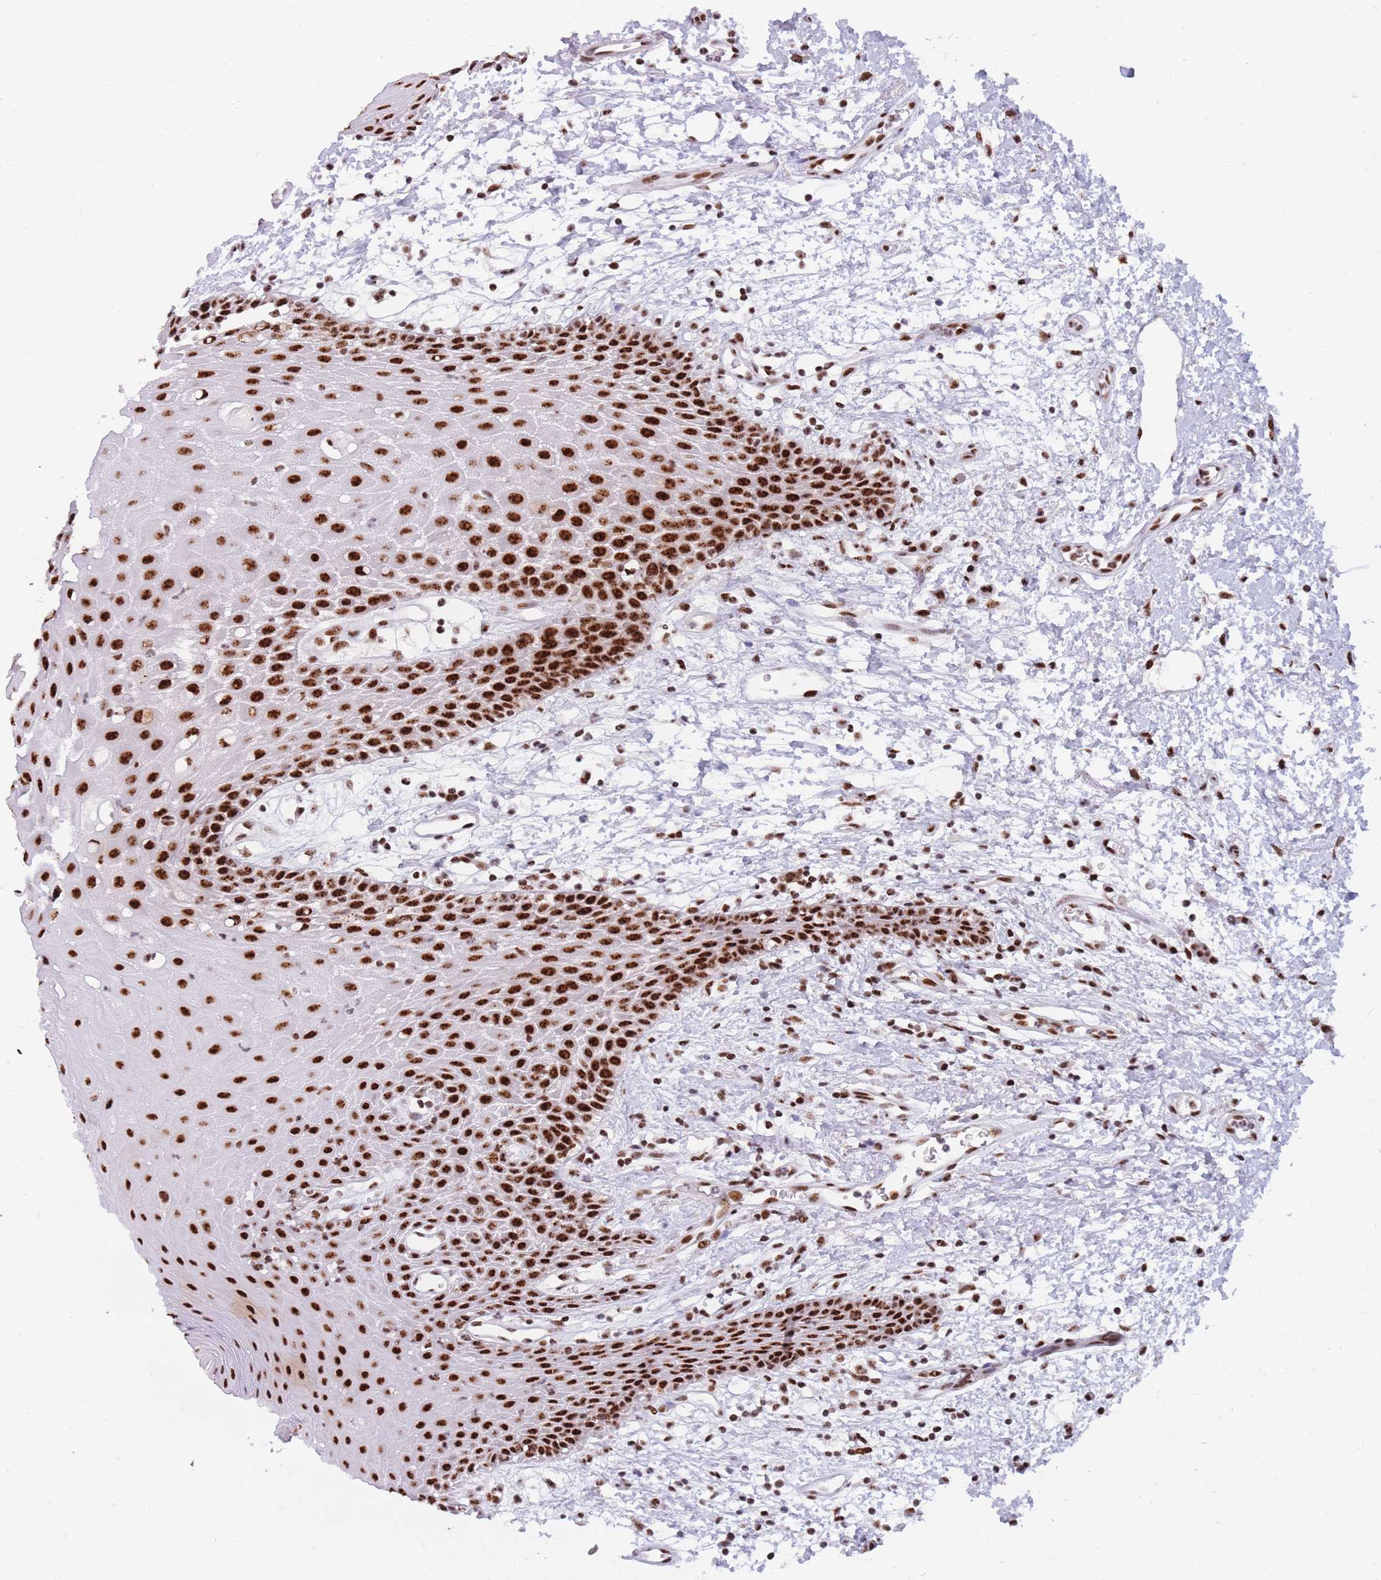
{"staining": {"intensity": "strong", "quantity": ">75%", "location": "nuclear"}, "tissue": "oral mucosa", "cell_type": "Squamous epithelial cells", "image_type": "normal", "snomed": [{"axis": "morphology", "description": "Normal tissue, NOS"}, {"axis": "topography", "description": "Oral tissue"}, {"axis": "topography", "description": "Tounge, NOS"}], "caption": "Protein expression analysis of unremarkable oral mucosa reveals strong nuclear staining in about >75% of squamous epithelial cells. Immunohistochemistry stains the protein in brown and the nuclei are stained blue.", "gene": "TMEM35B", "patient": {"sex": "female", "age": 59}}